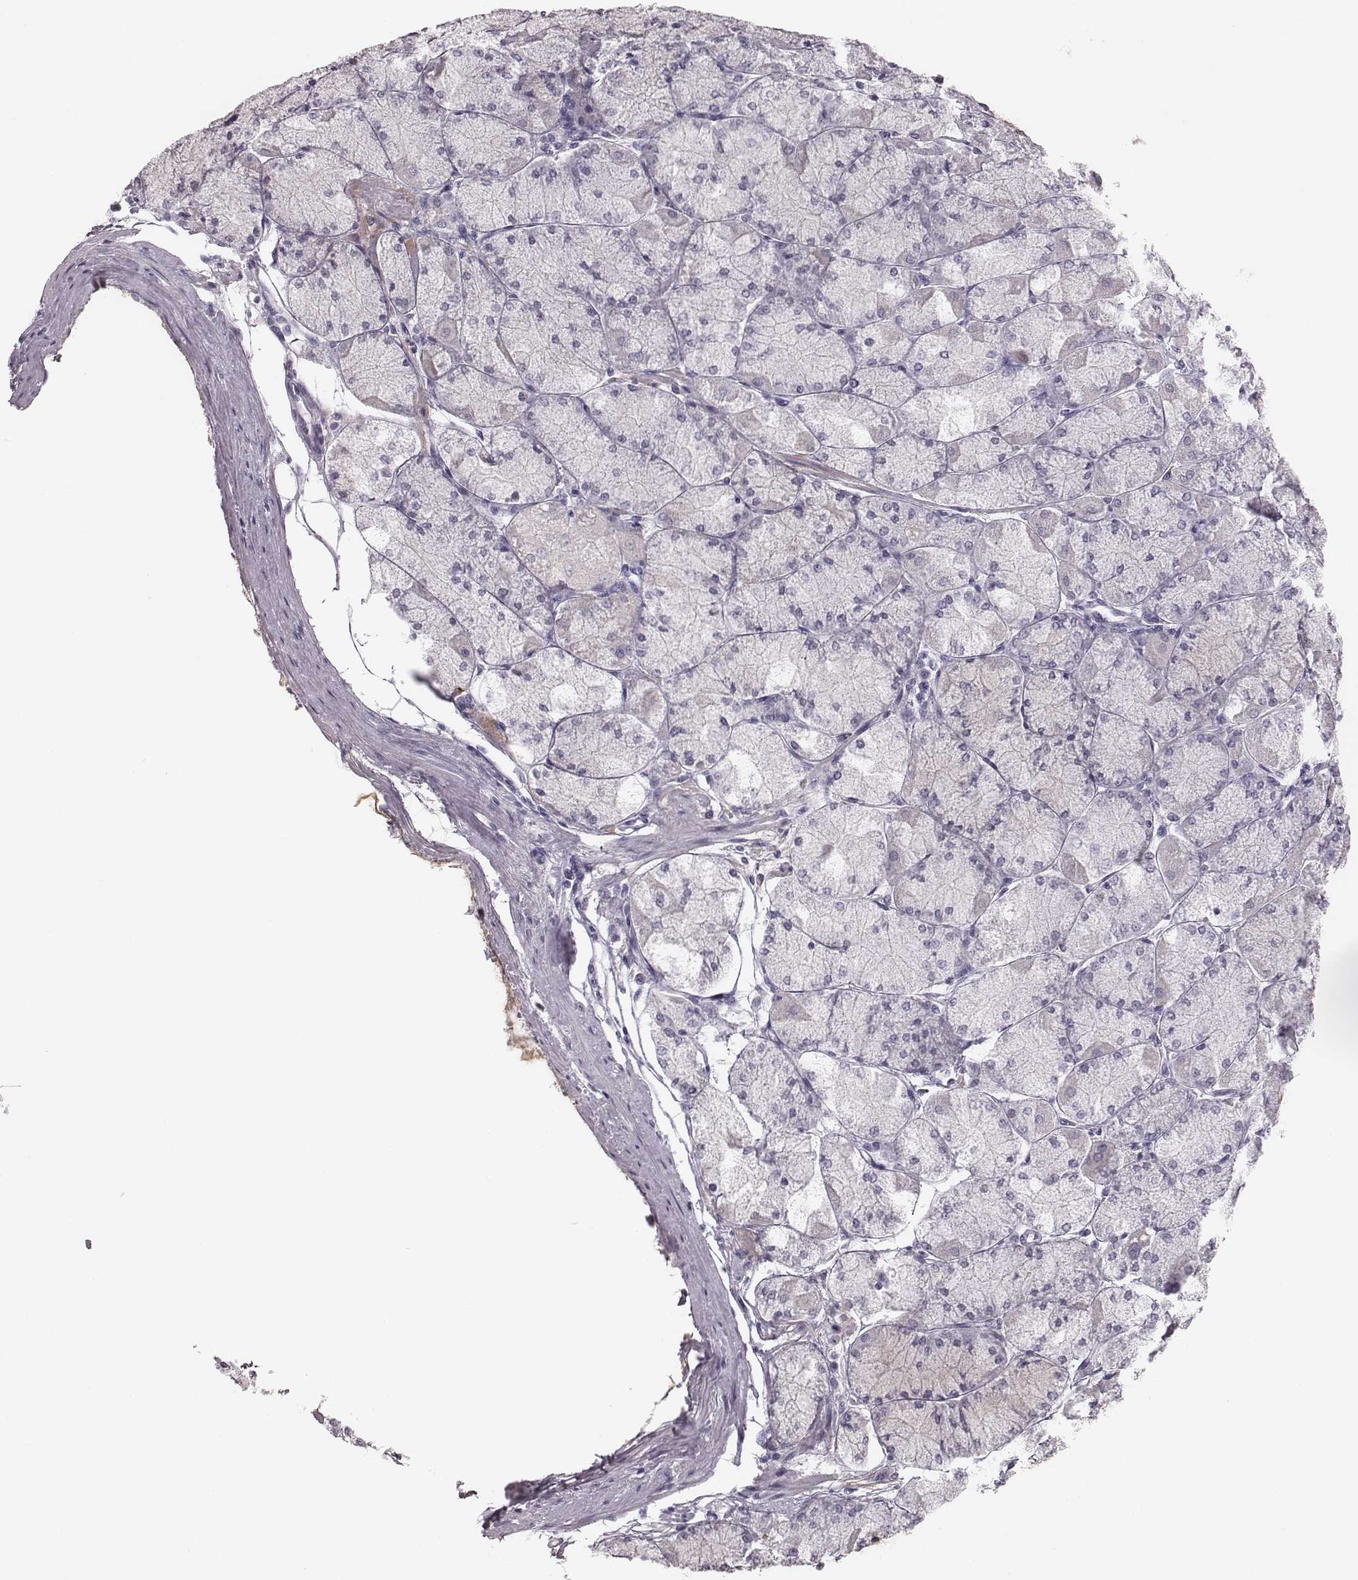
{"staining": {"intensity": "negative", "quantity": "none", "location": "none"}, "tissue": "stomach", "cell_type": "Glandular cells", "image_type": "normal", "snomed": [{"axis": "morphology", "description": "Normal tissue, NOS"}, {"axis": "topography", "description": "Stomach, upper"}], "caption": "Photomicrograph shows no significant protein staining in glandular cells of benign stomach.", "gene": "CSH1", "patient": {"sex": "male", "age": 60}}